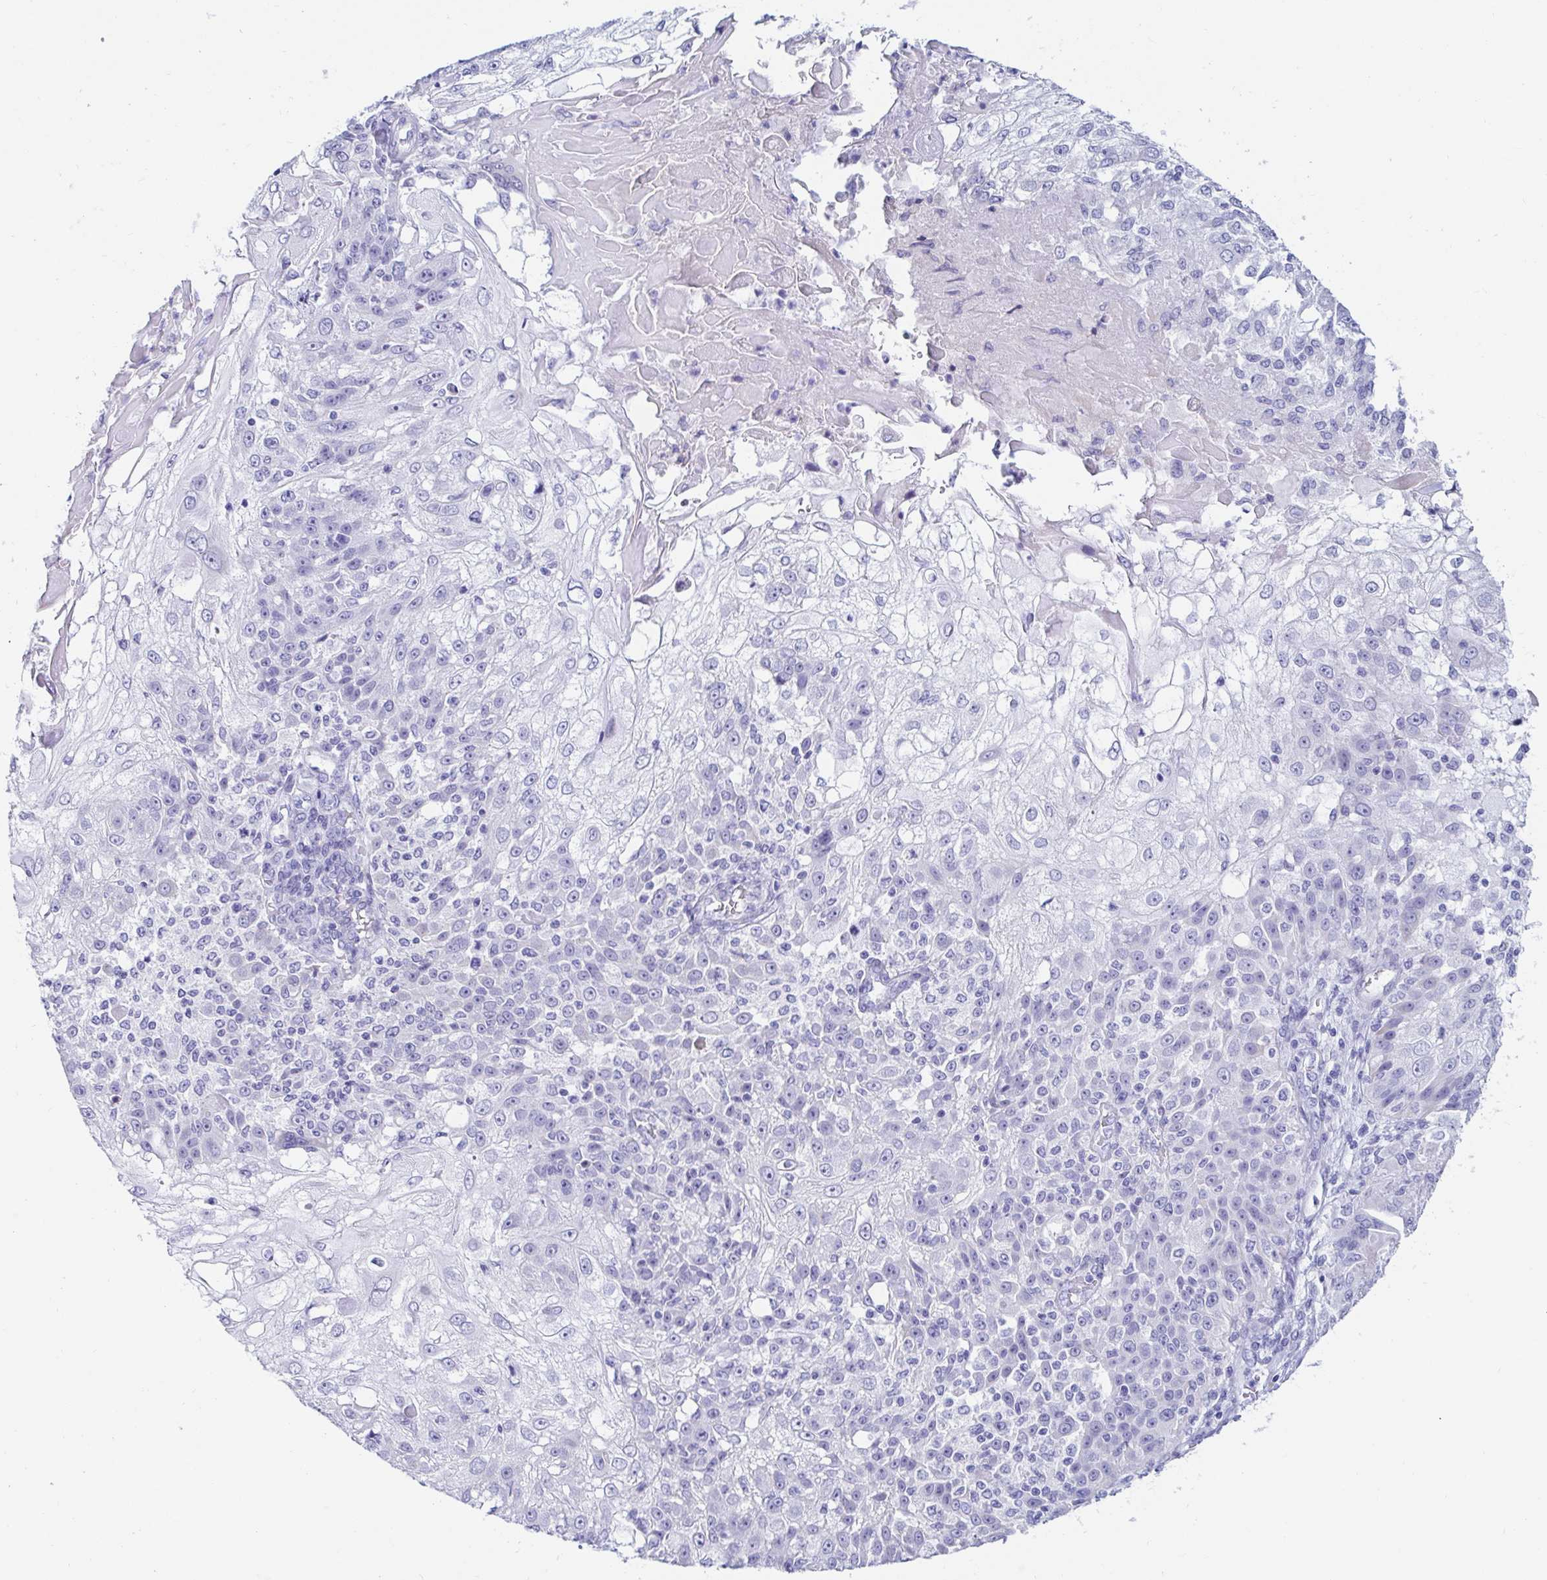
{"staining": {"intensity": "negative", "quantity": "none", "location": "none"}, "tissue": "skin cancer", "cell_type": "Tumor cells", "image_type": "cancer", "snomed": [{"axis": "morphology", "description": "Normal tissue, NOS"}, {"axis": "morphology", "description": "Squamous cell carcinoma, NOS"}, {"axis": "topography", "description": "Skin"}], "caption": "Immunohistochemistry (IHC) micrograph of skin cancer stained for a protein (brown), which reveals no staining in tumor cells. Nuclei are stained in blue.", "gene": "C4orf17", "patient": {"sex": "female", "age": 83}}